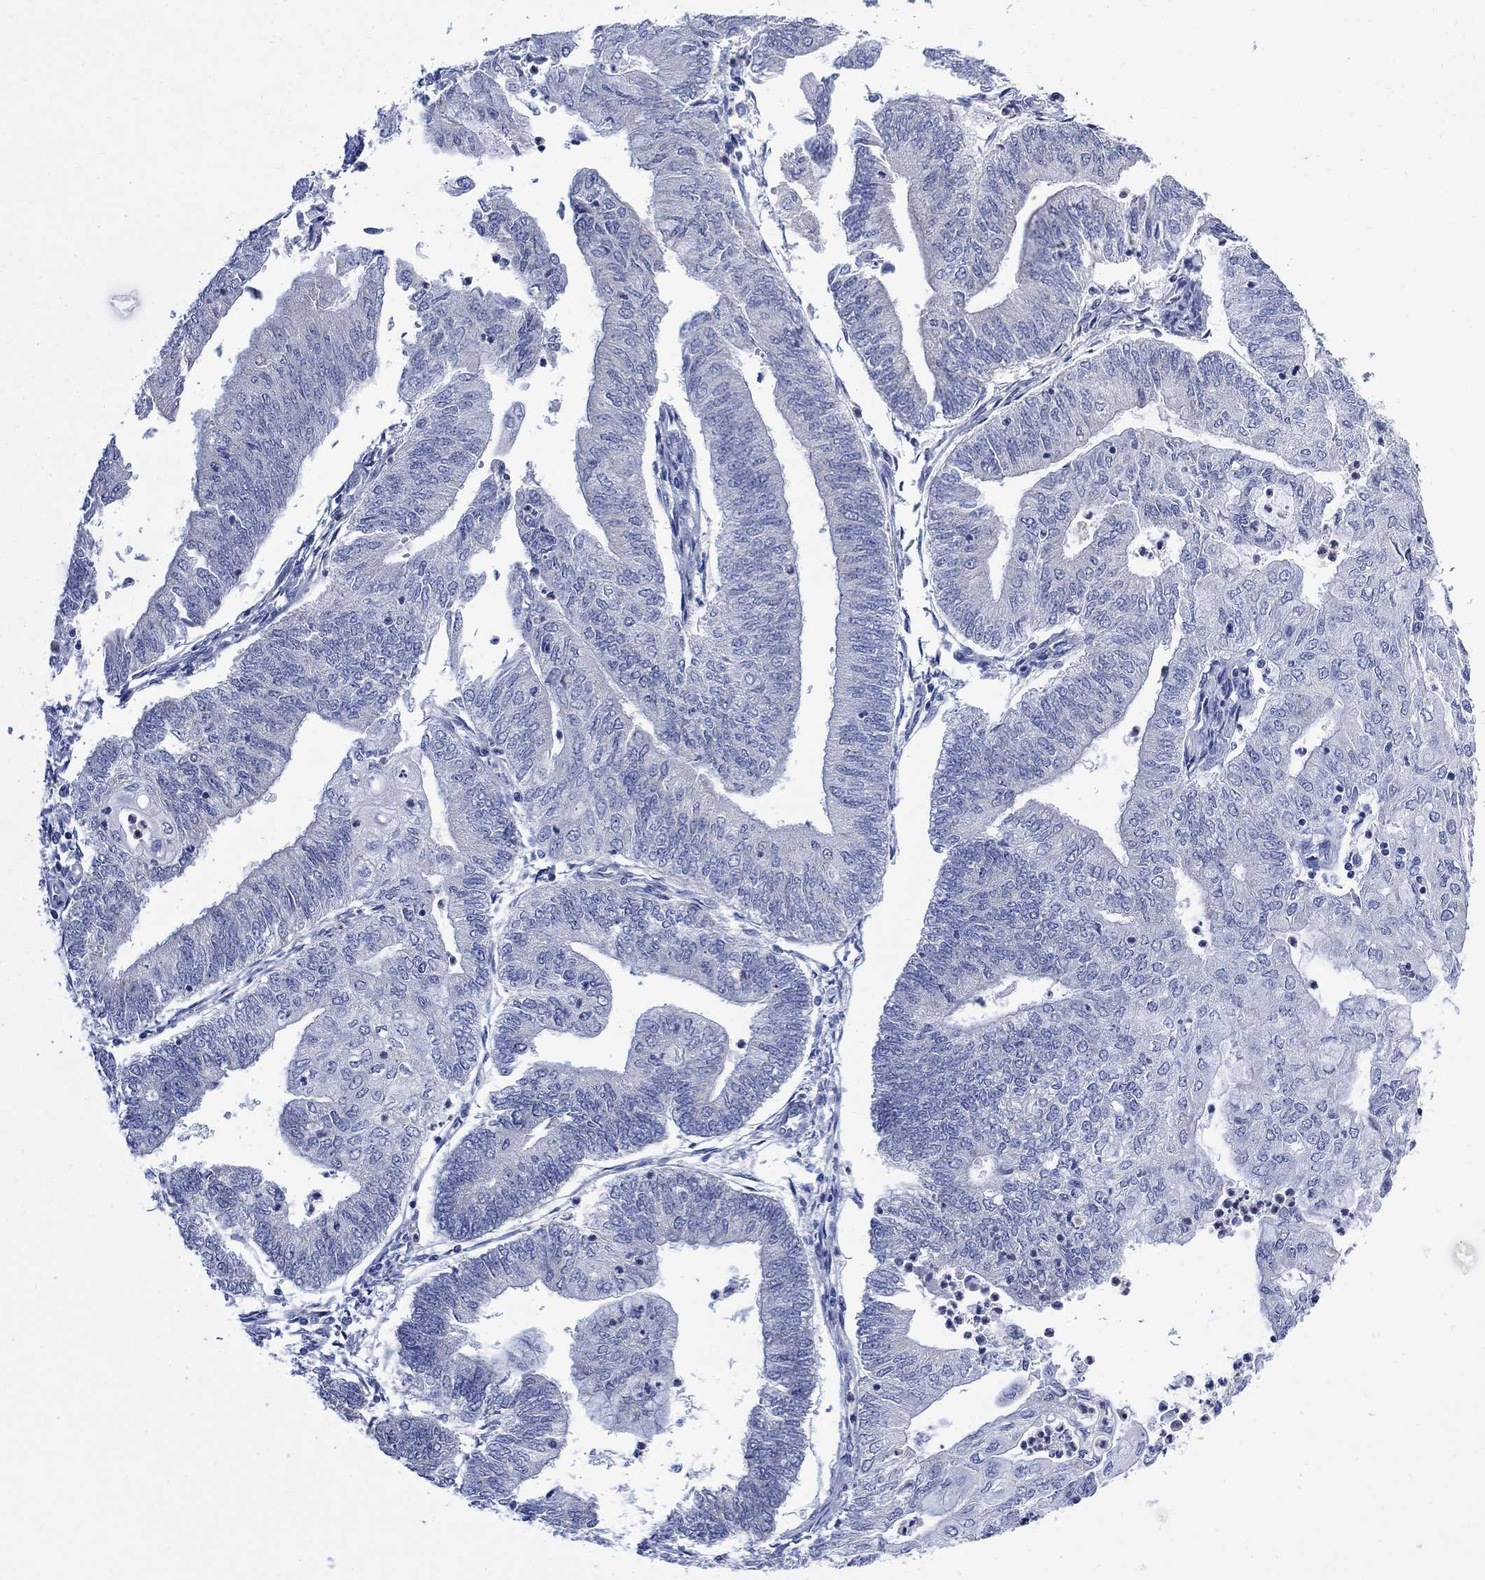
{"staining": {"intensity": "negative", "quantity": "none", "location": "none"}, "tissue": "endometrial cancer", "cell_type": "Tumor cells", "image_type": "cancer", "snomed": [{"axis": "morphology", "description": "Adenocarcinoma, NOS"}, {"axis": "topography", "description": "Endometrium"}], "caption": "Protein analysis of endometrial cancer (adenocarcinoma) shows no significant expression in tumor cells.", "gene": "FBP2", "patient": {"sex": "female", "age": 59}}